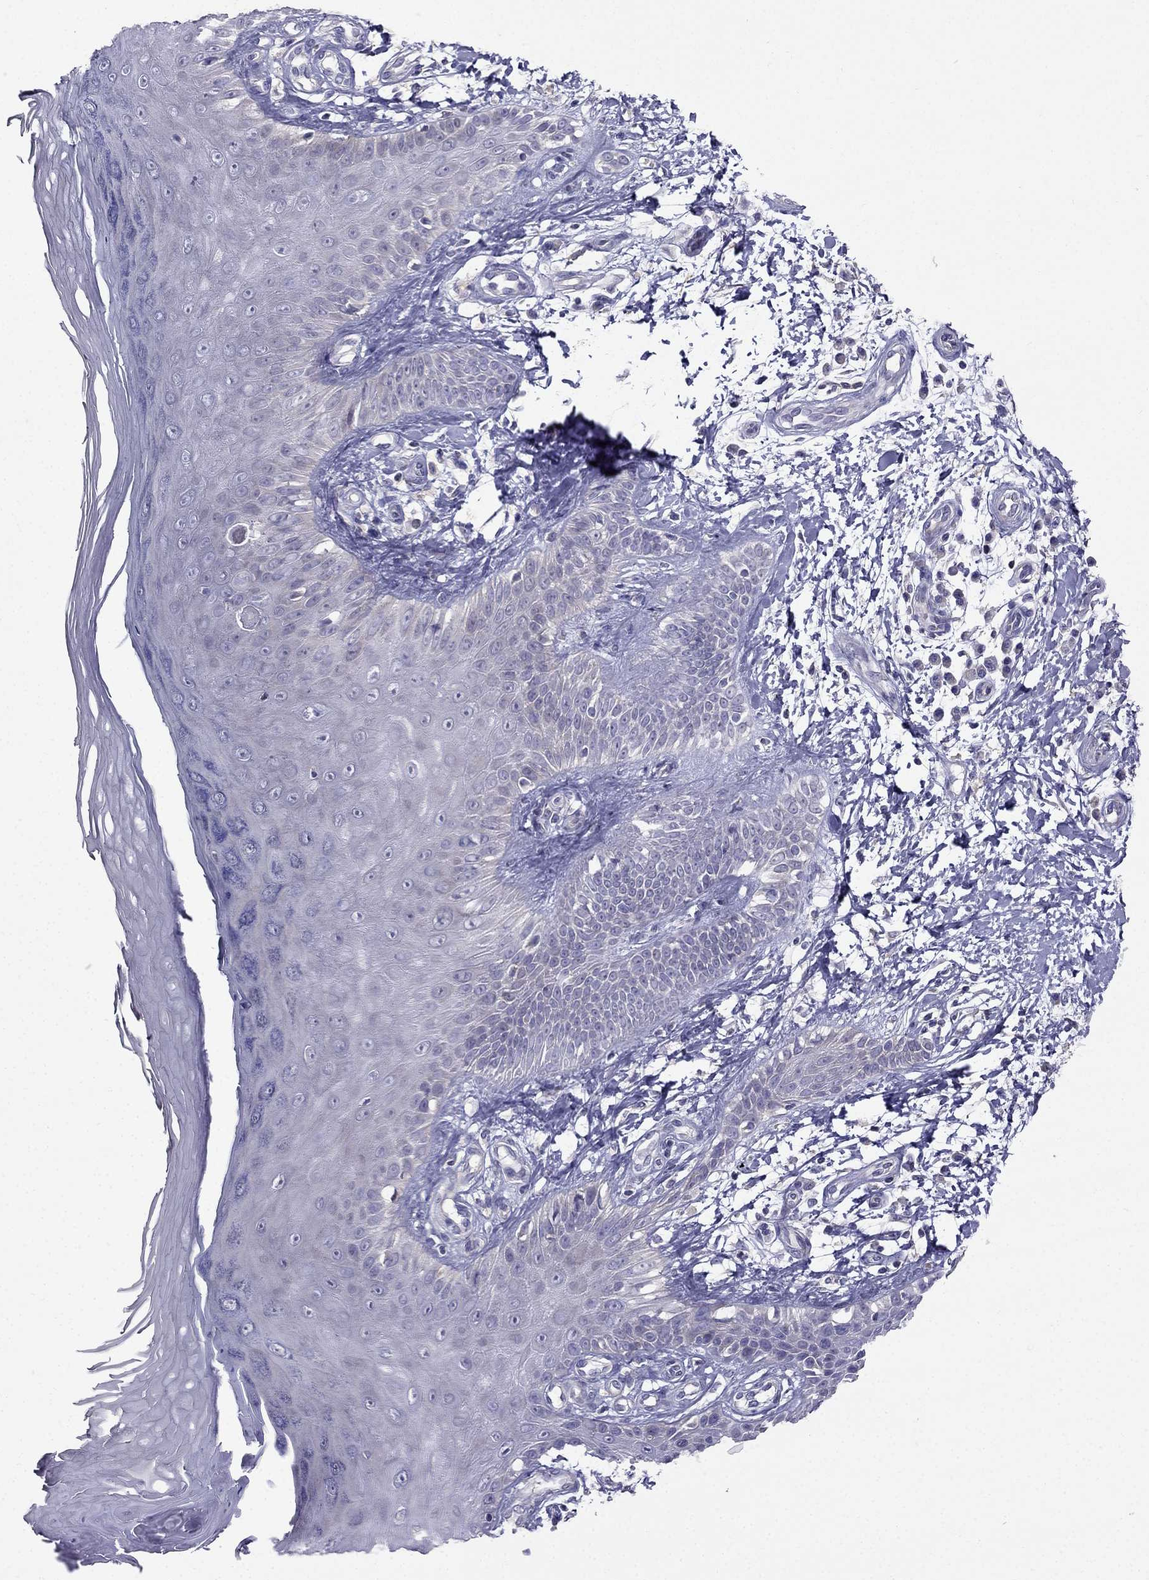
{"staining": {"intensity": "negative", "quantity": "none", "location": "none"}, "tissue": "skin", "cell_type": "Fibroblasts", "image_type": "normal", "snomed": [{"axis": "morphology", "description": "Normal tissue, NOS"}, {"axis": "morphology", "description": "Inflammation, NOS"}, {"axis": "morphology", "description": "Fibrosis, NOS"}, {"axis": "topography", "description": "Skin"}], "caption": "DAB immunohistochemical staining of unremarkable skin exhibits no significant expression in fibroblasts.", "gene": "AS3MT", "patient": {"sex": "male", "age": 71}}